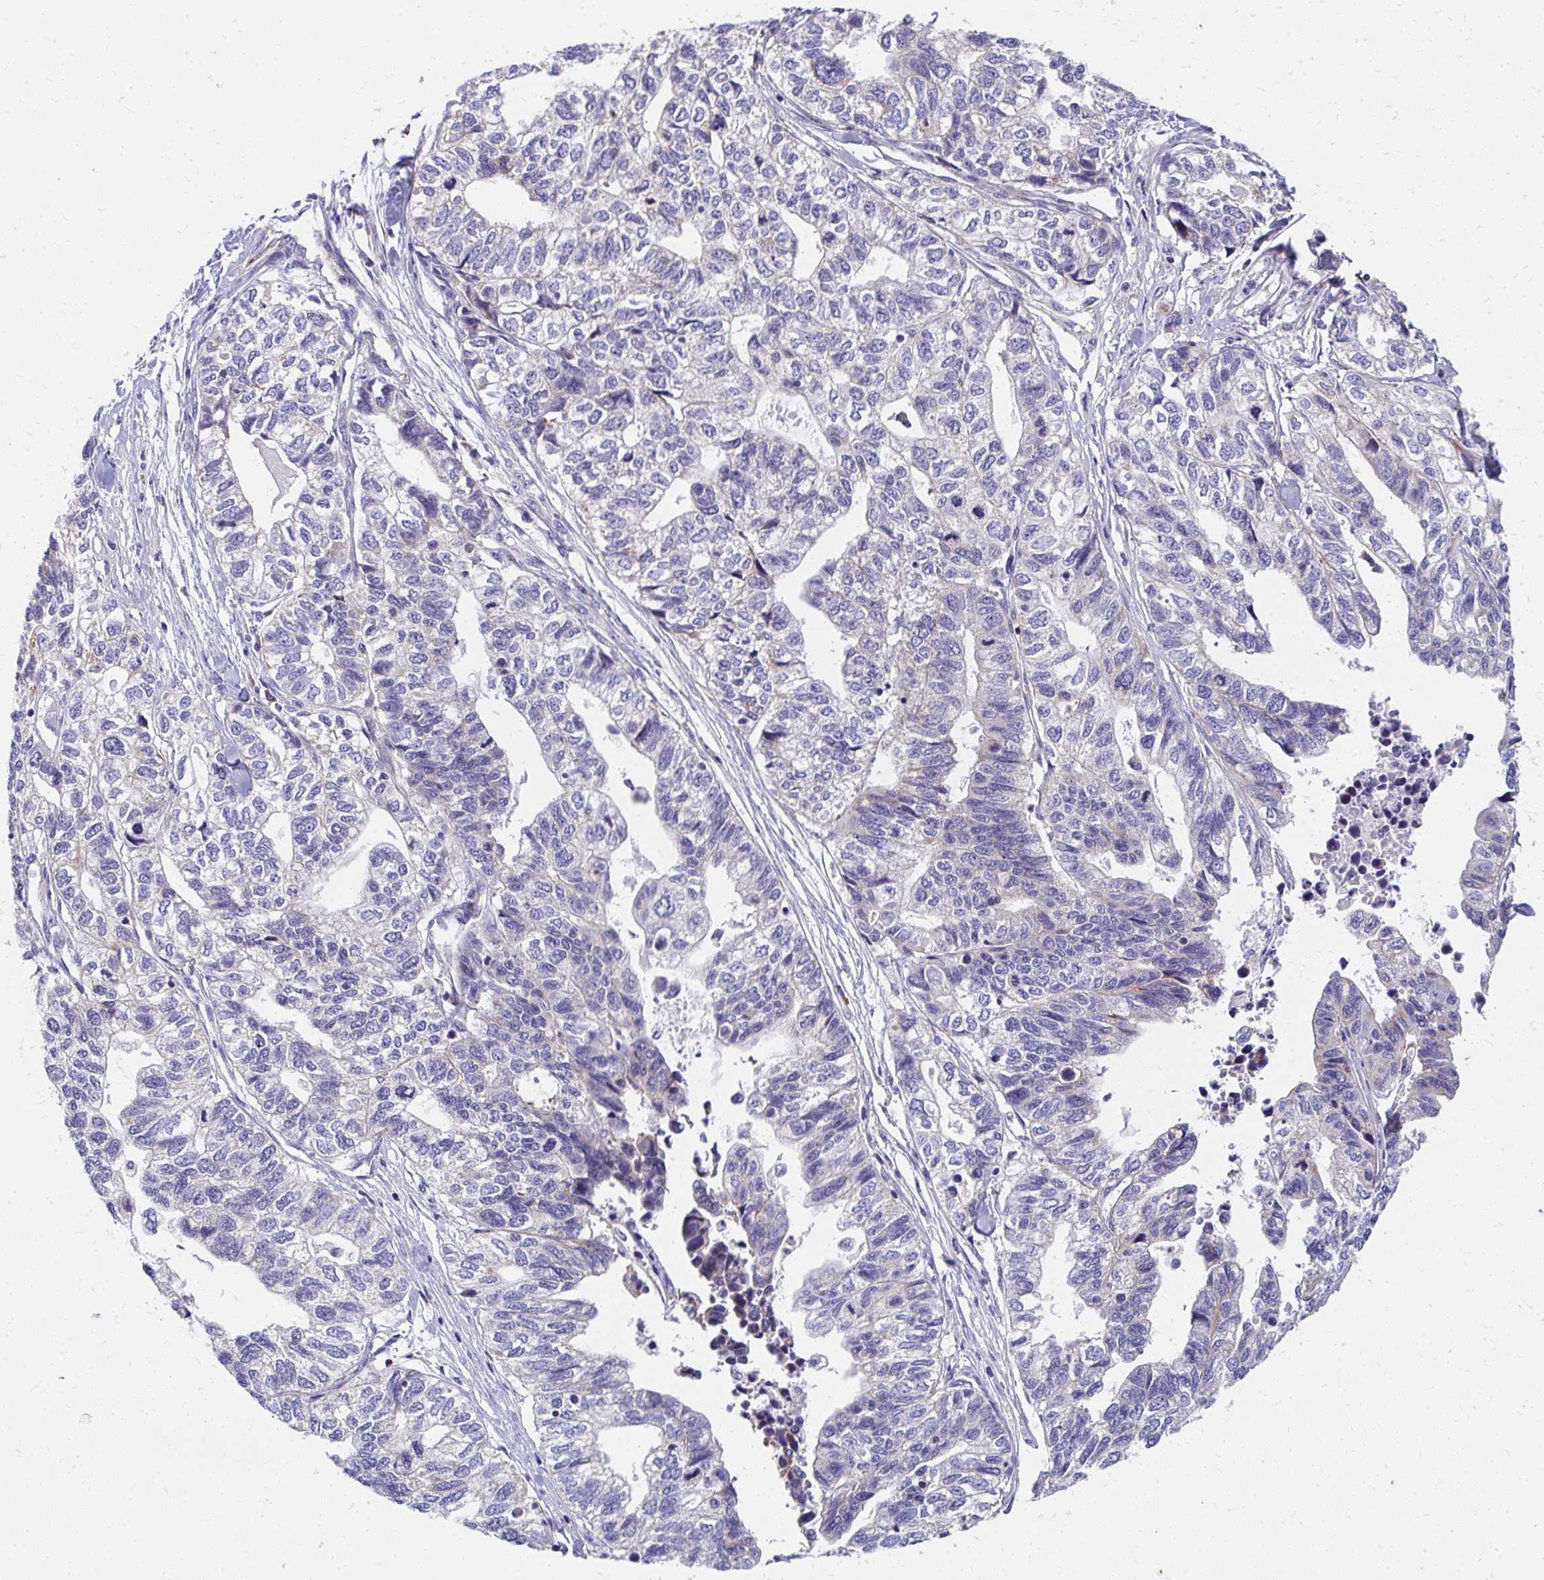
{"staining": {"intensity": "negative", "quantity": "none", "location": "none"}, "tissue": "stomach cancer", "cell_type": "Tumor cells", "image_type": "cancer", "snomed": [{"axis": "morphology", "description": "Adenocarcinoma, NOS"}, {"axis": "topography", "description": "Stomach, upper"}], "caption": "Tumor cells are negative for protein expression in human stomach cancer.", "gene": "IL37", "patient": {"sex": "female", "age": 67}}